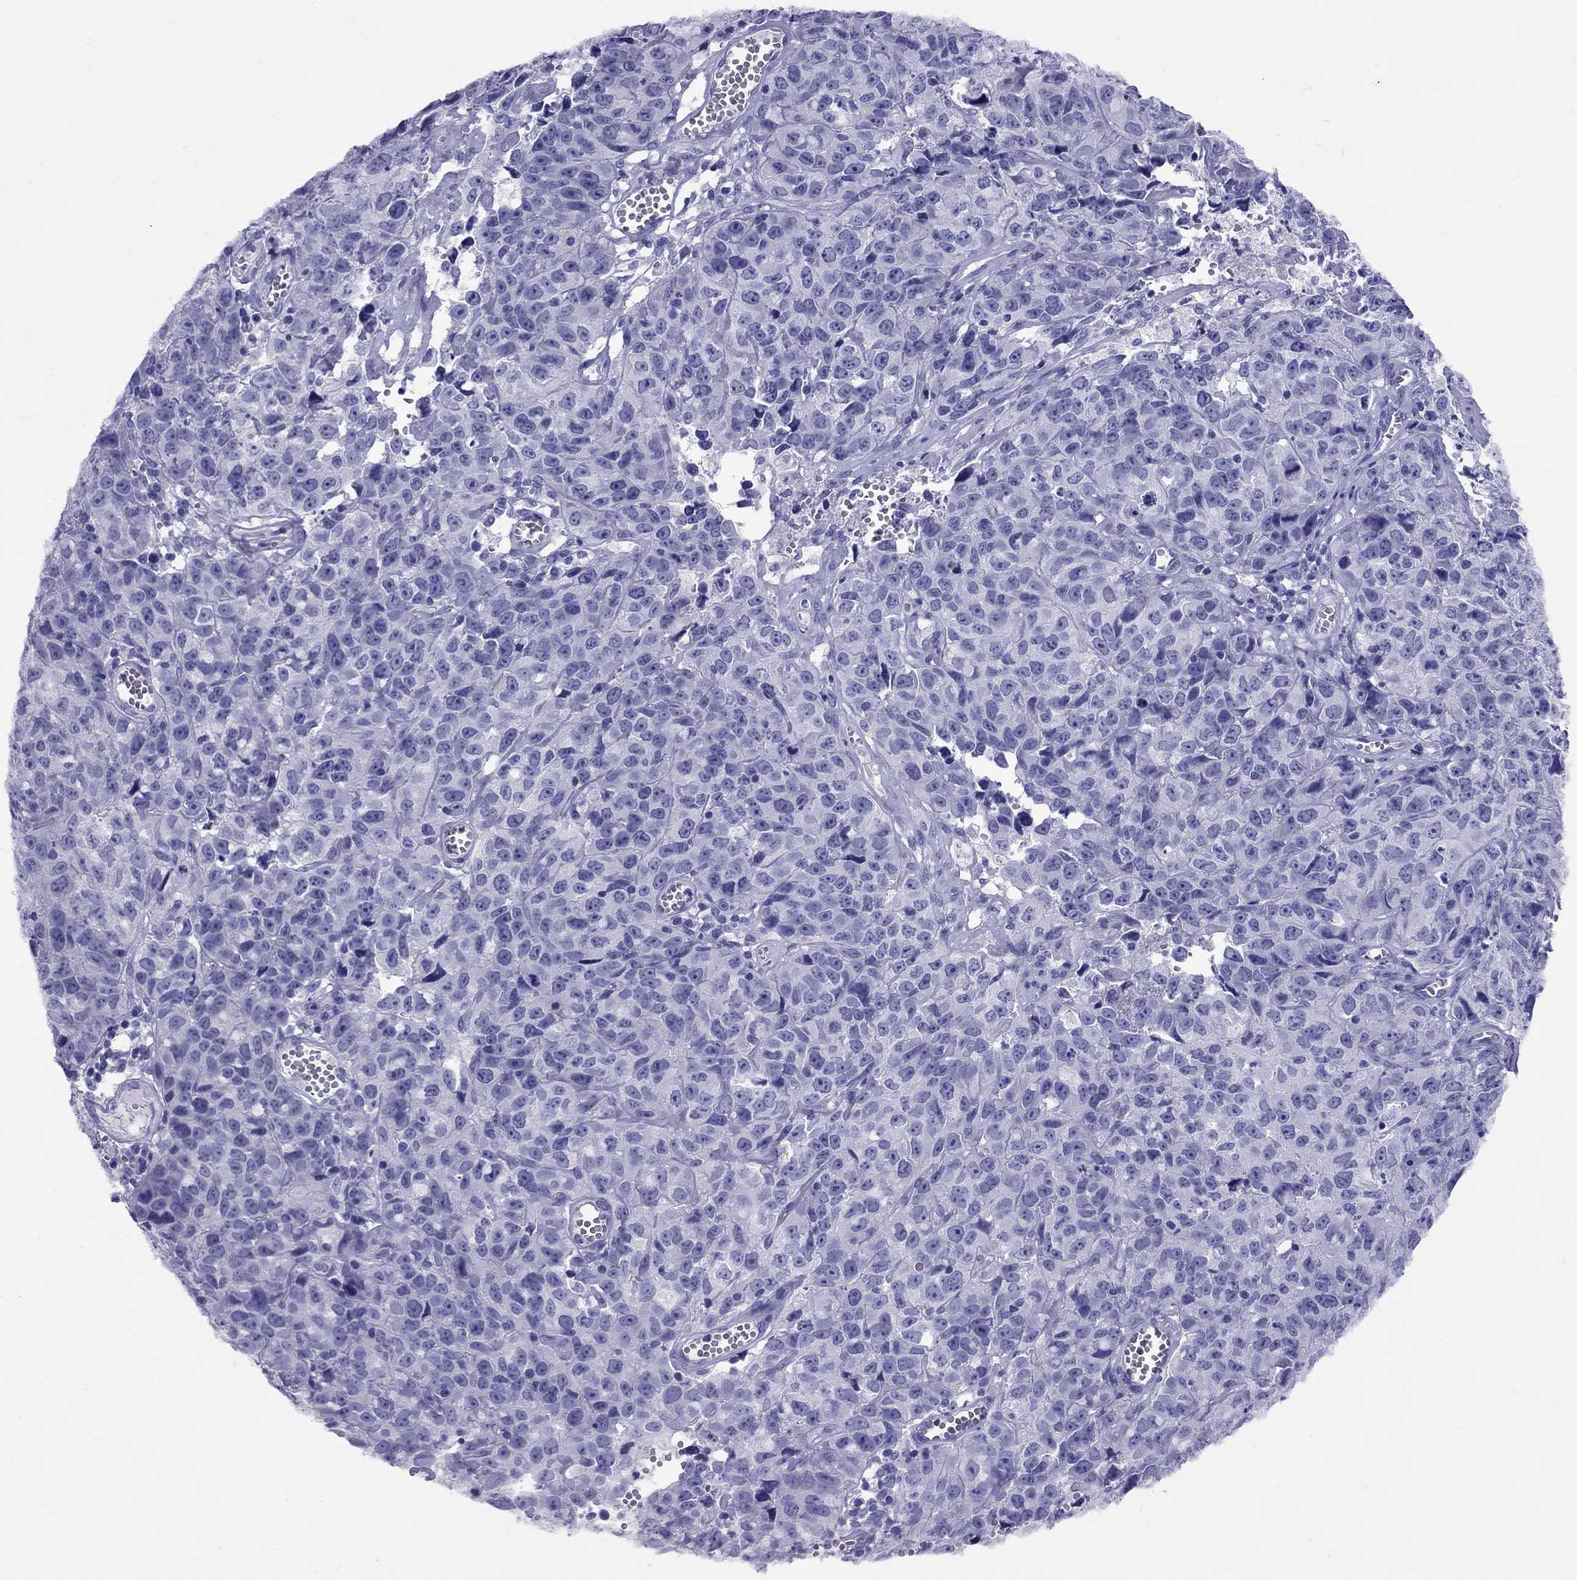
{"staining": {"intensity": "negative", "quantity": "none", "location": "none"}, "tissue": "cervical cancer", "cell_type": "Tumor cells", "image_type": "cancer", "snomed": [{"axis": "morphology", "description": "Squamous cell carcinoma, NOS"}, {"axis": "topography", "description": "Cervix"}], "caption": "There is no significant expression in tumor cells of cervical cancer (squamous cell carcinoma). The staining was performed using DAB (3,3'-diaminobenzidine) to visualize the protein expression in brown, while the nuclei were stained in blue with hematoxylin (Magnification: 20x).", "gene": "AVPR1B", "patient": {"sex": "female", "age": 28}}